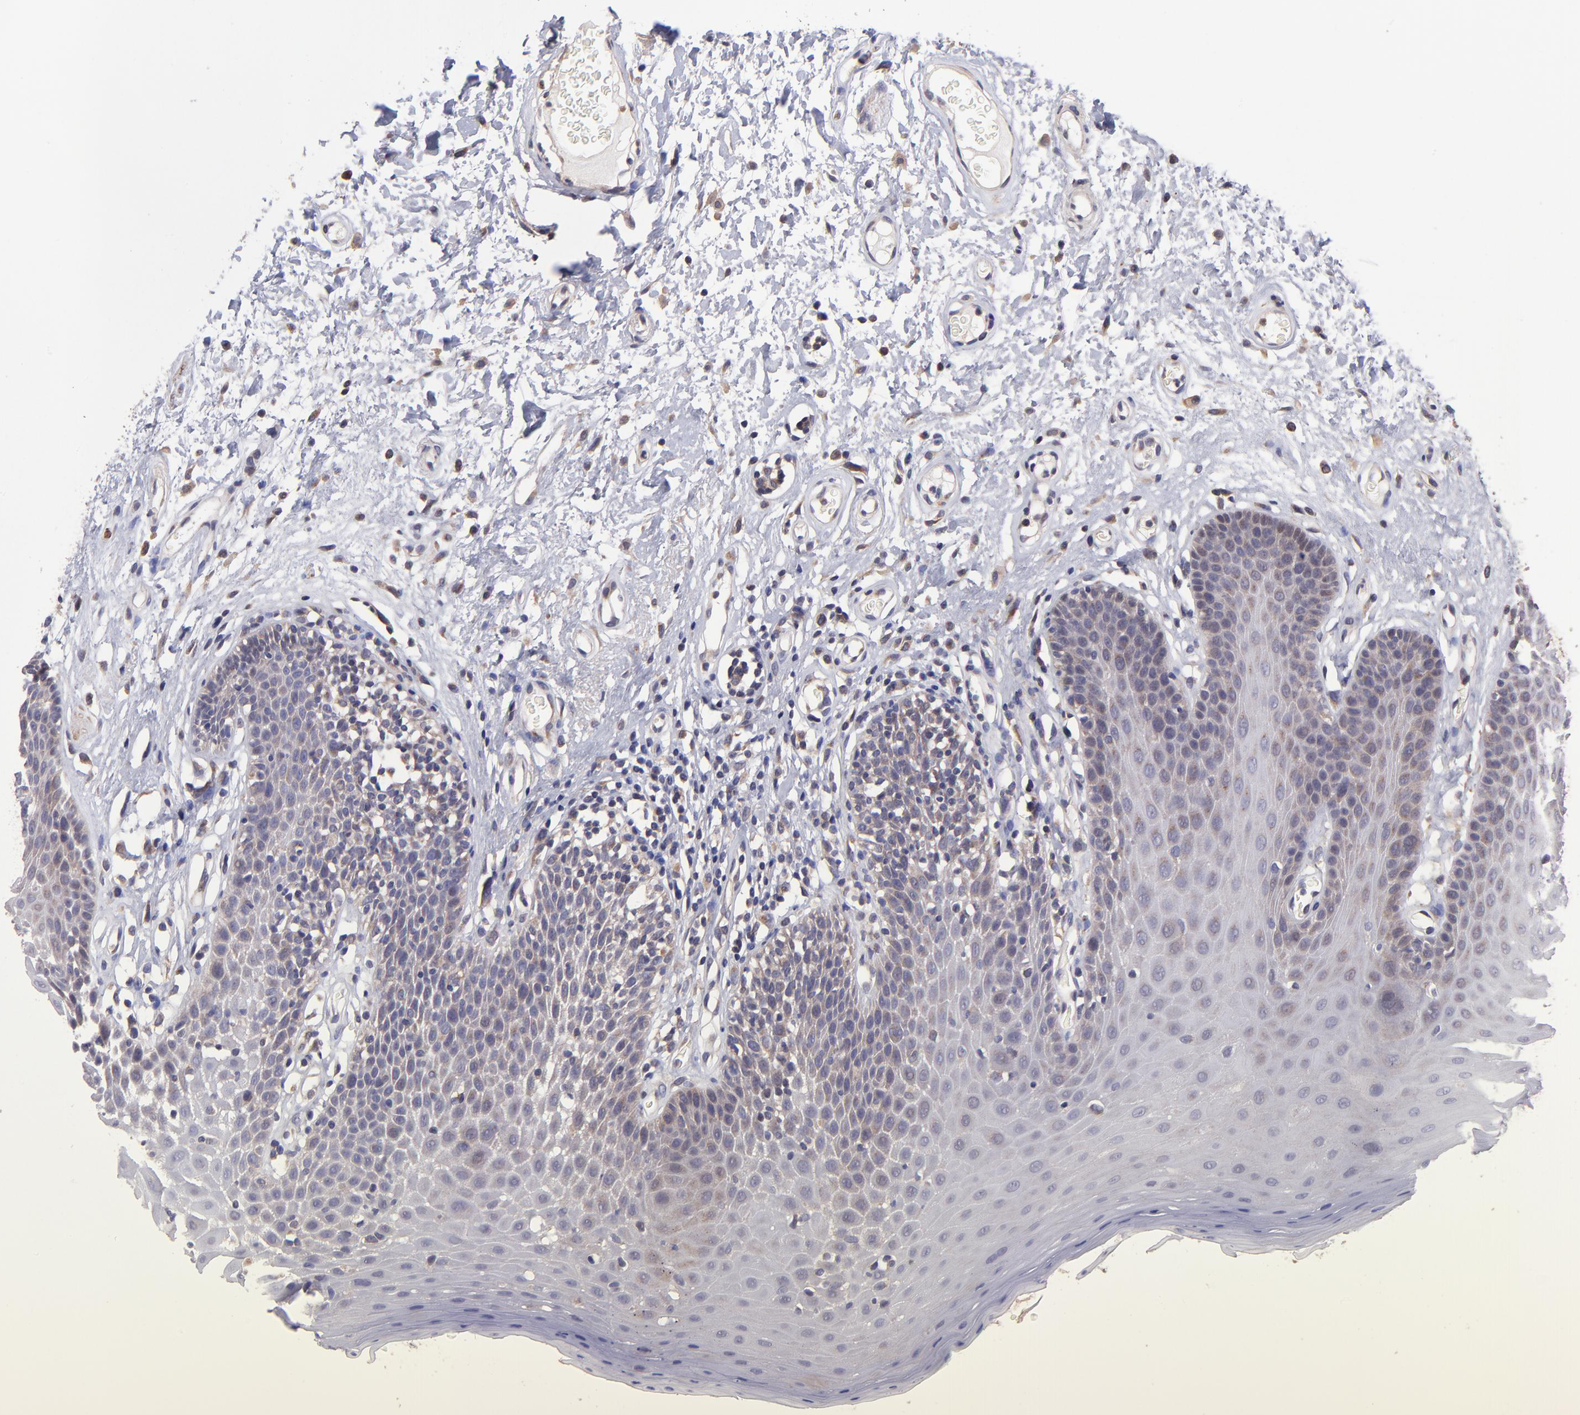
{"staining": {"intensity": "weak", "quantity": "<25%", "location": "cytoplasmic/membranous"}, "tissue": "oral mucosa", "cell_type": "Squamous epithelial cells", "image_type": "normal", "snomed": [{"axis": "morphology", "description": "Normal tissue, NOS"}, {"axis": "morphology", "description": "Squamous cell carcinoma, NOS"}, {"axis": "topography", "description": "Skeletal muscle"}, {"axis": "topography", "description": "Oral tissue"}, {"axis": "topography", "description": "Head-Neck"}], "caption": "An immunohistochemistry image of benign oral mucosa is shown. There is no staining in squamous epithelial cells of oral mucosa.", "gene": "NSF", "patient": {"sex": "male", "age": 71}}